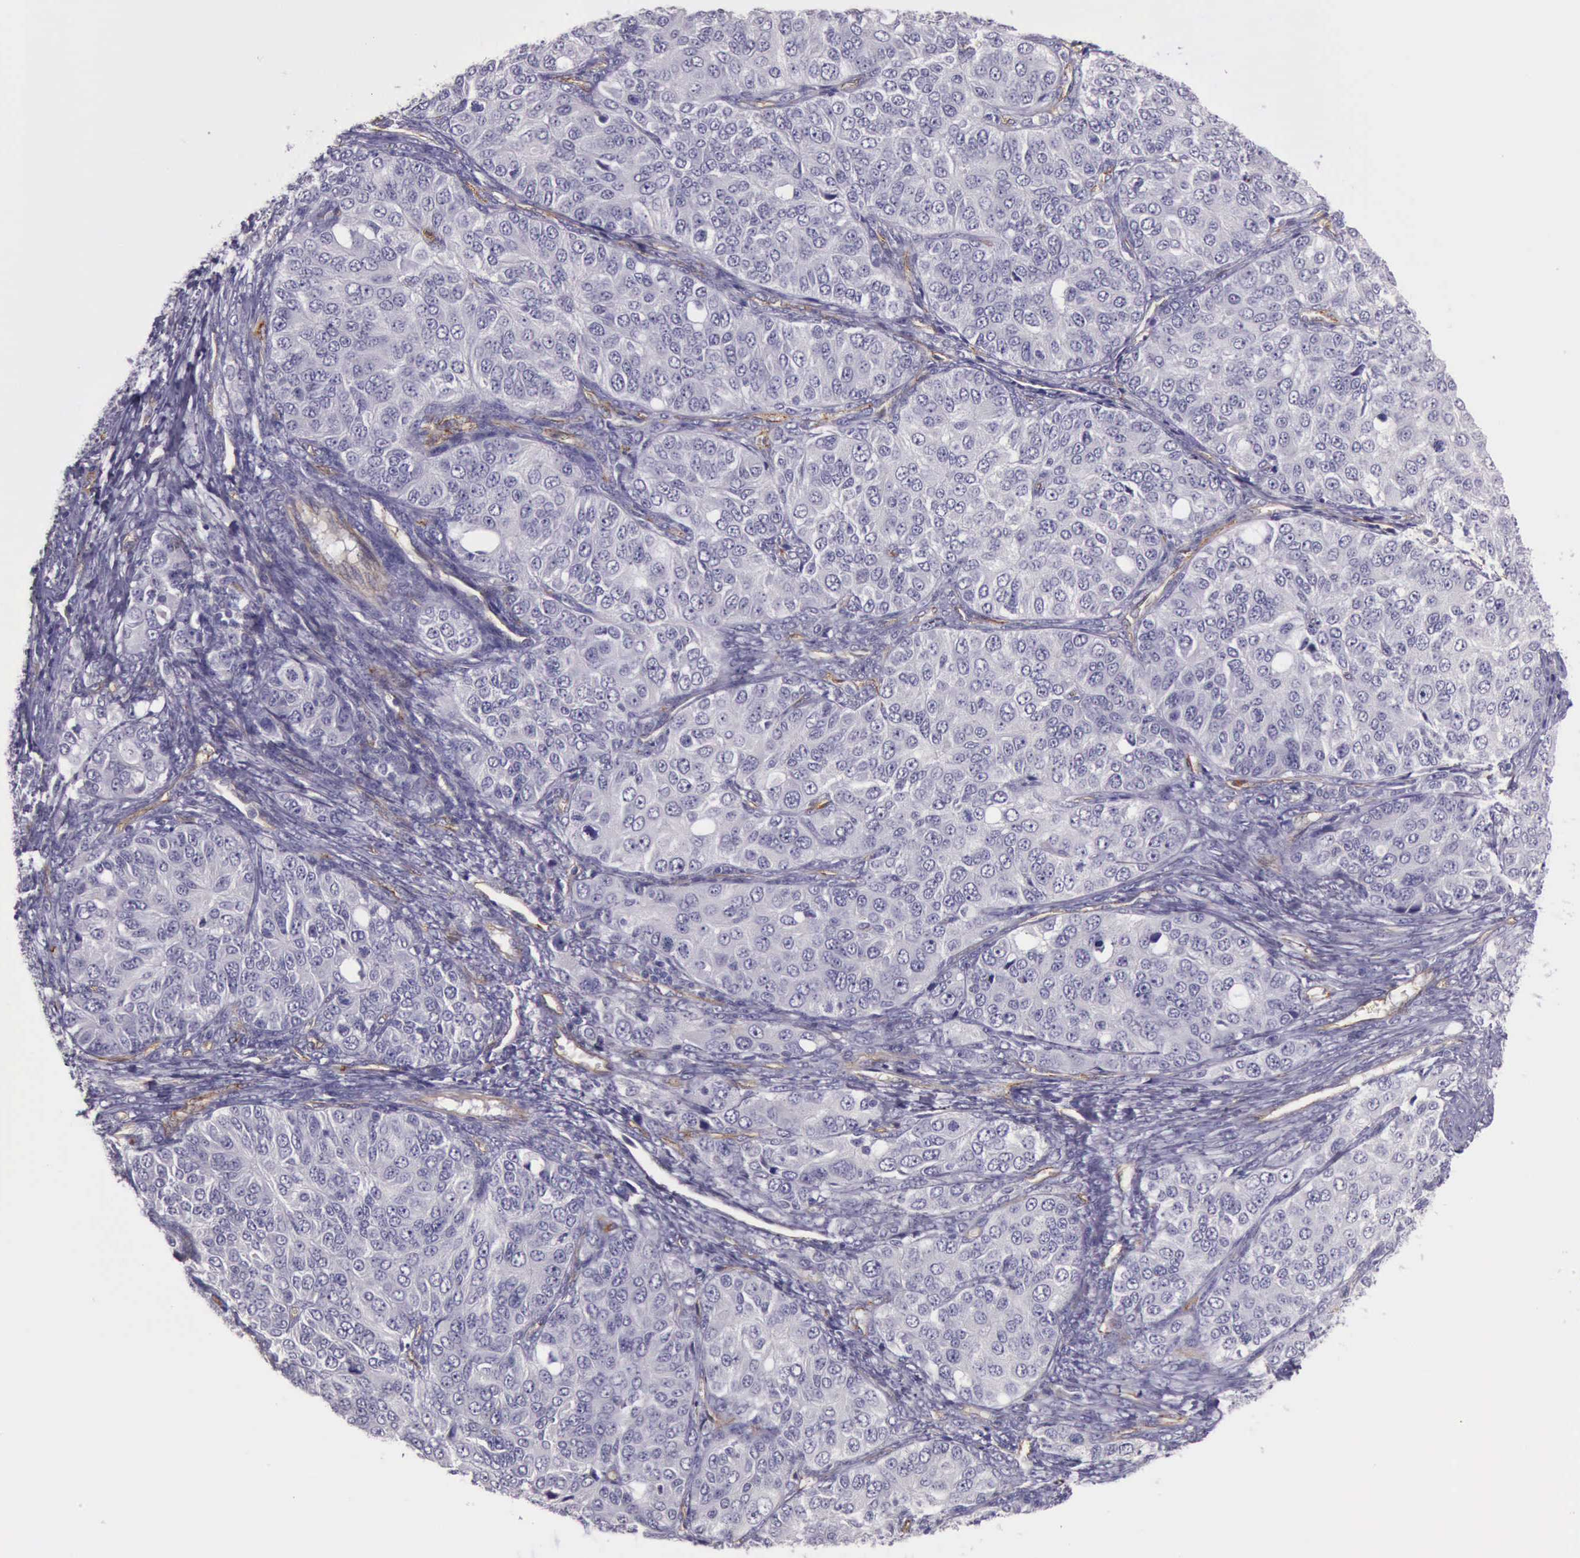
{"staining": {"intensity": "negative", "quantity": "none", "location": "none"}, "tissue": "ovarian cancer", "cell_type": "Tumor cells", "image_type": "cancer", "snomed": [{"axis": "morphology", "description": "Carcinoma, endometroid"}, {"axis": "topography", "description": "Ovary"}], "caption": "A high-resolution image shows IHC staining of ovarian endometroid carcinoma, which displays no significant expression in tumor cells.", "gene": "TCEANC", "patient": {"sex": "female", "age": 51}}